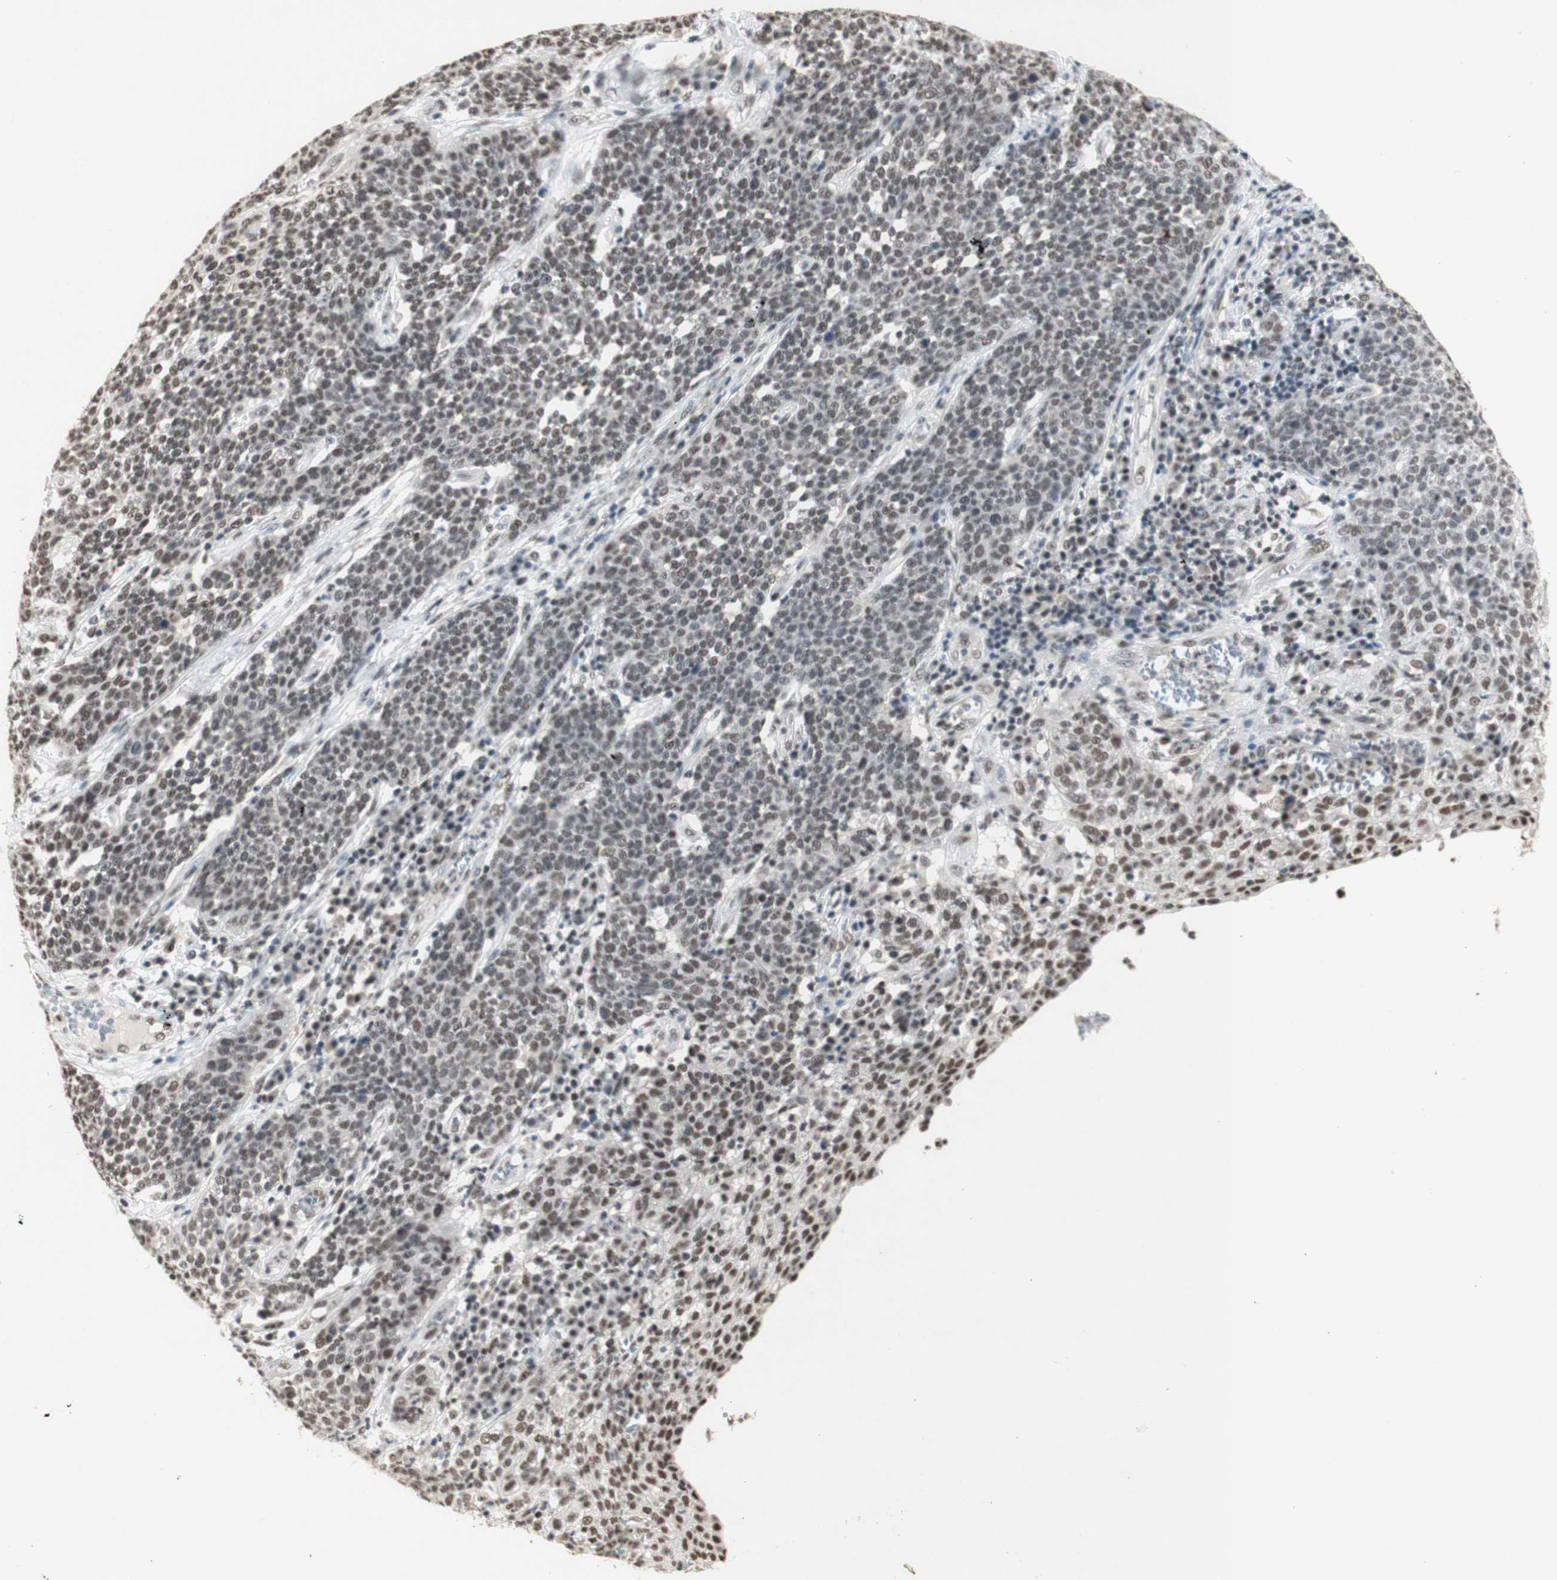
{"staining": {"intensity": "moderate", "quantity": ">75%", "location": "nuclear"}, "tissue": "cervical cancer", "cell_type": "Tumor cells", "image_type": "cancer", "snomed": [{"axis": "morphology", "description": "Squamous cell carcinoma, NOS"}, {"axis": "topography", "description": "Cervix"}], "caption": "A photomicrograph of cervical cancer stained for a protein displays moderate nuclear brown staining in tumor cells.", "gene": "SNRPB", "patient": {"sex": "female", "age": 34}}